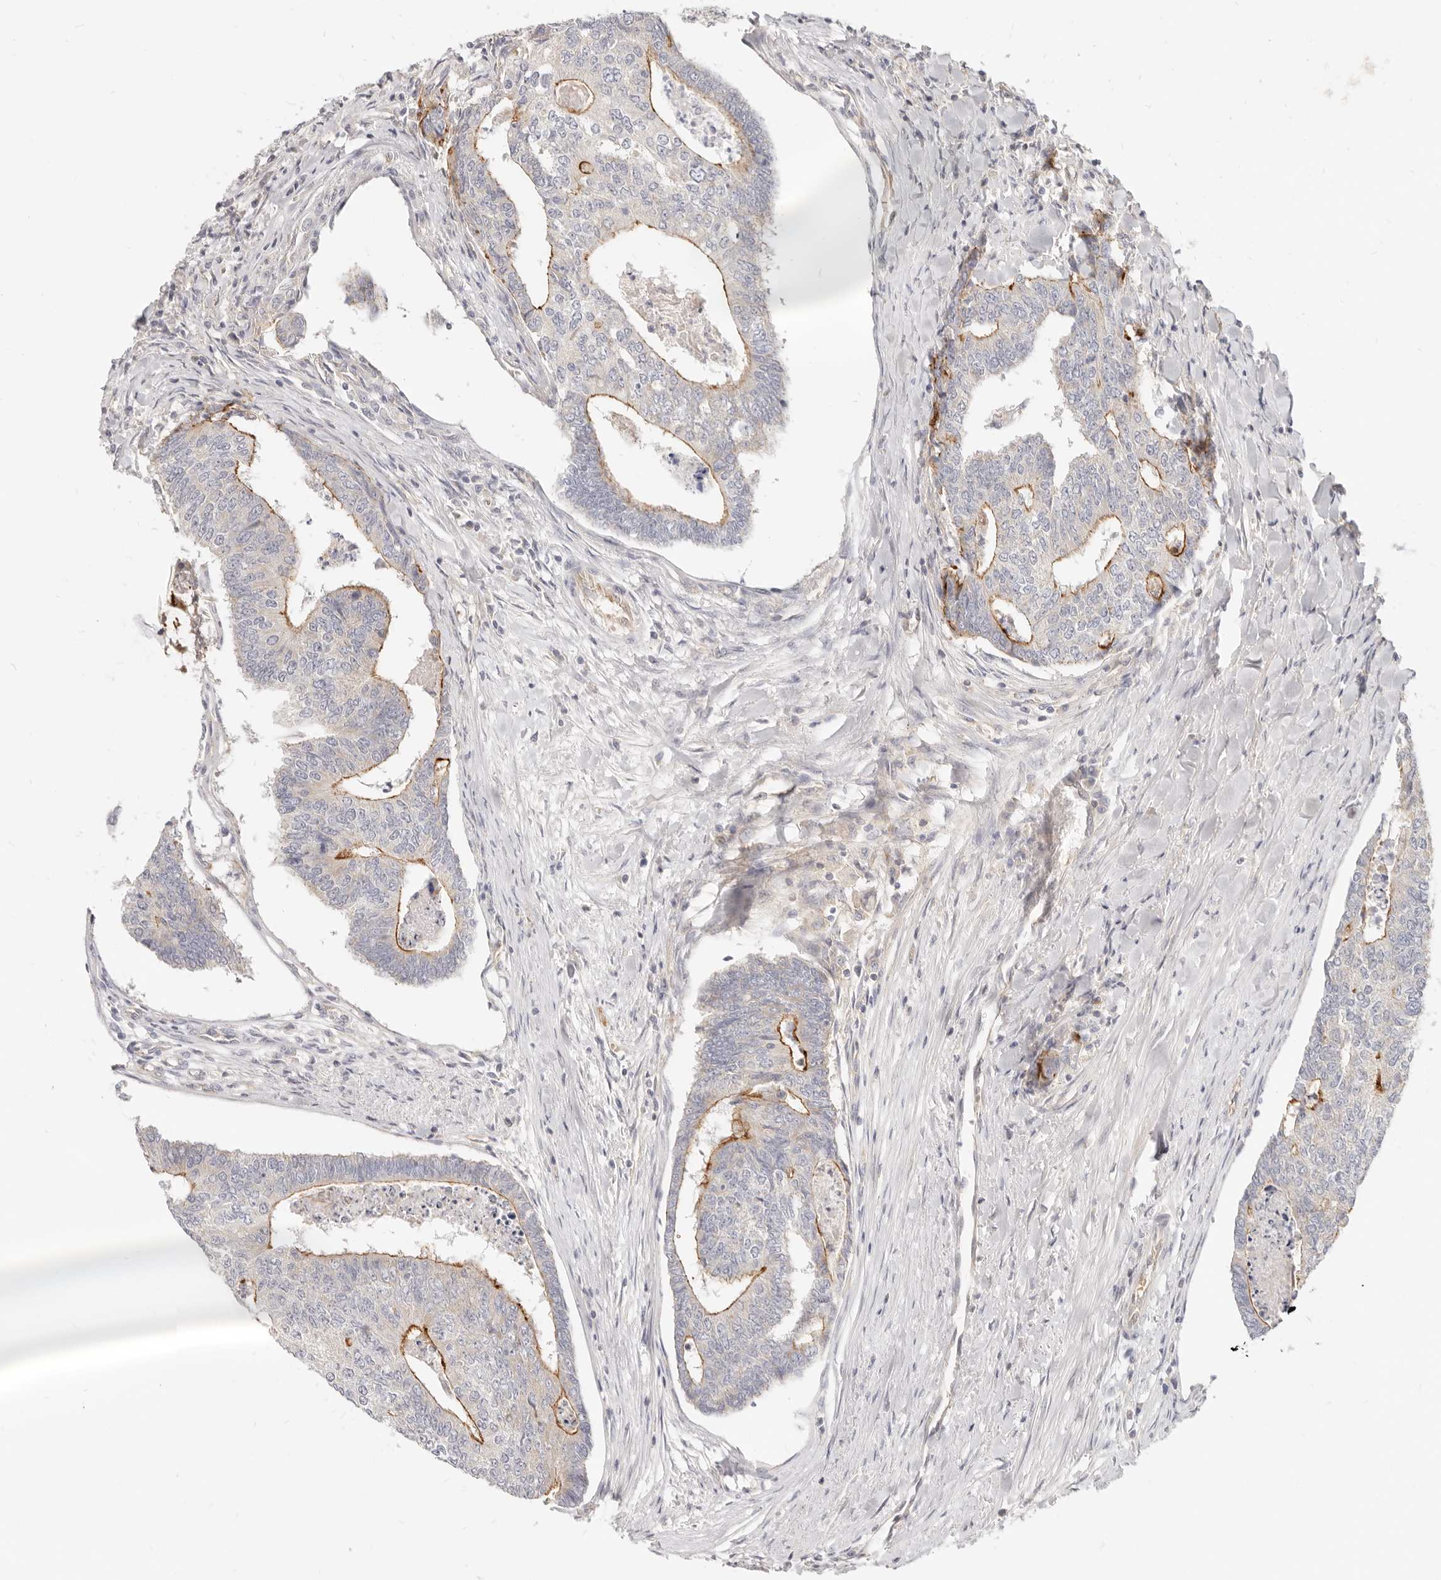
{"staining": {"intensity": "strong", "quantity": "25%-75%", "location": "cytoplasmic/membranous"}, "tissue": "colorectal cancer", "cell_type": "Tumor cells", "image_type": "cancer", "snomed": [{"axis": "morphology", "description": "Adenocarcinoma, NOS"}, {"axis": "topography", "description": "Colon"}], "caption": "IHC of colorectal cancer (adenocarcinoma) demonstrates high levels of strong cytoplasmic/membranous positivity in about 25%-75% of tumor cells.", "gene": "LTB4R2", "patient": {"sex": "female", "age": 67}}